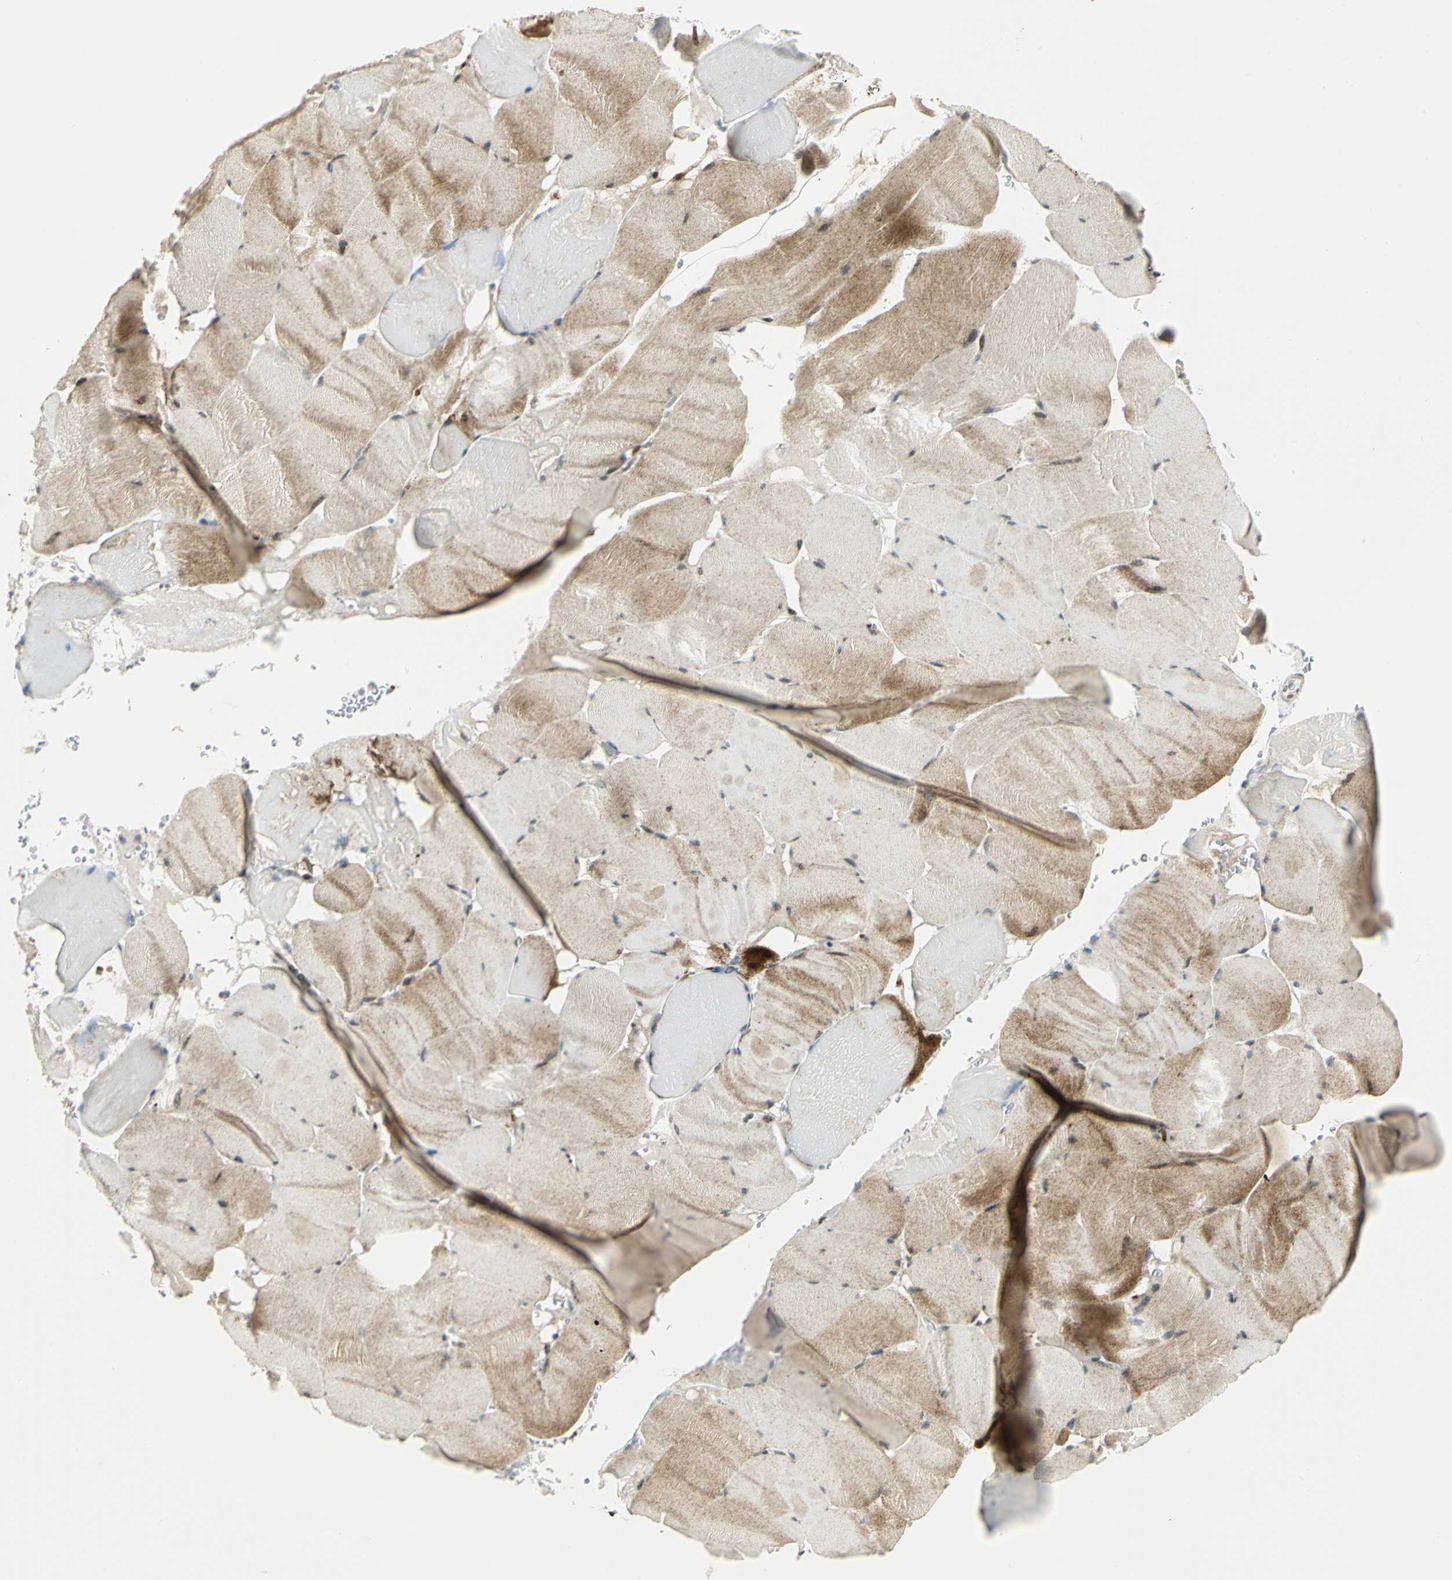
{"staining": {"intensity": "moderate", "quantity": ">75%", "location": "cytoplasmic/membranous,nuclear"}, "tissue": "skeletal muscle", "cell_type": "Myocytes", "image_type": "normal", "snomed": [{"axis": "morphology", "description": "Normal tissue, NOS"}, {"axis": "topography", "description": "Skeletal muscle"}], "caption": "This is a histology image of immunohistochemistry staining of unremarkable skeletal muscle, which shows moderate expression in the cytoplasmic/membranous,nuclear of myocytes.", "gene": "ATP6V1A", "patient": {"sex": "male", "age": 62}}